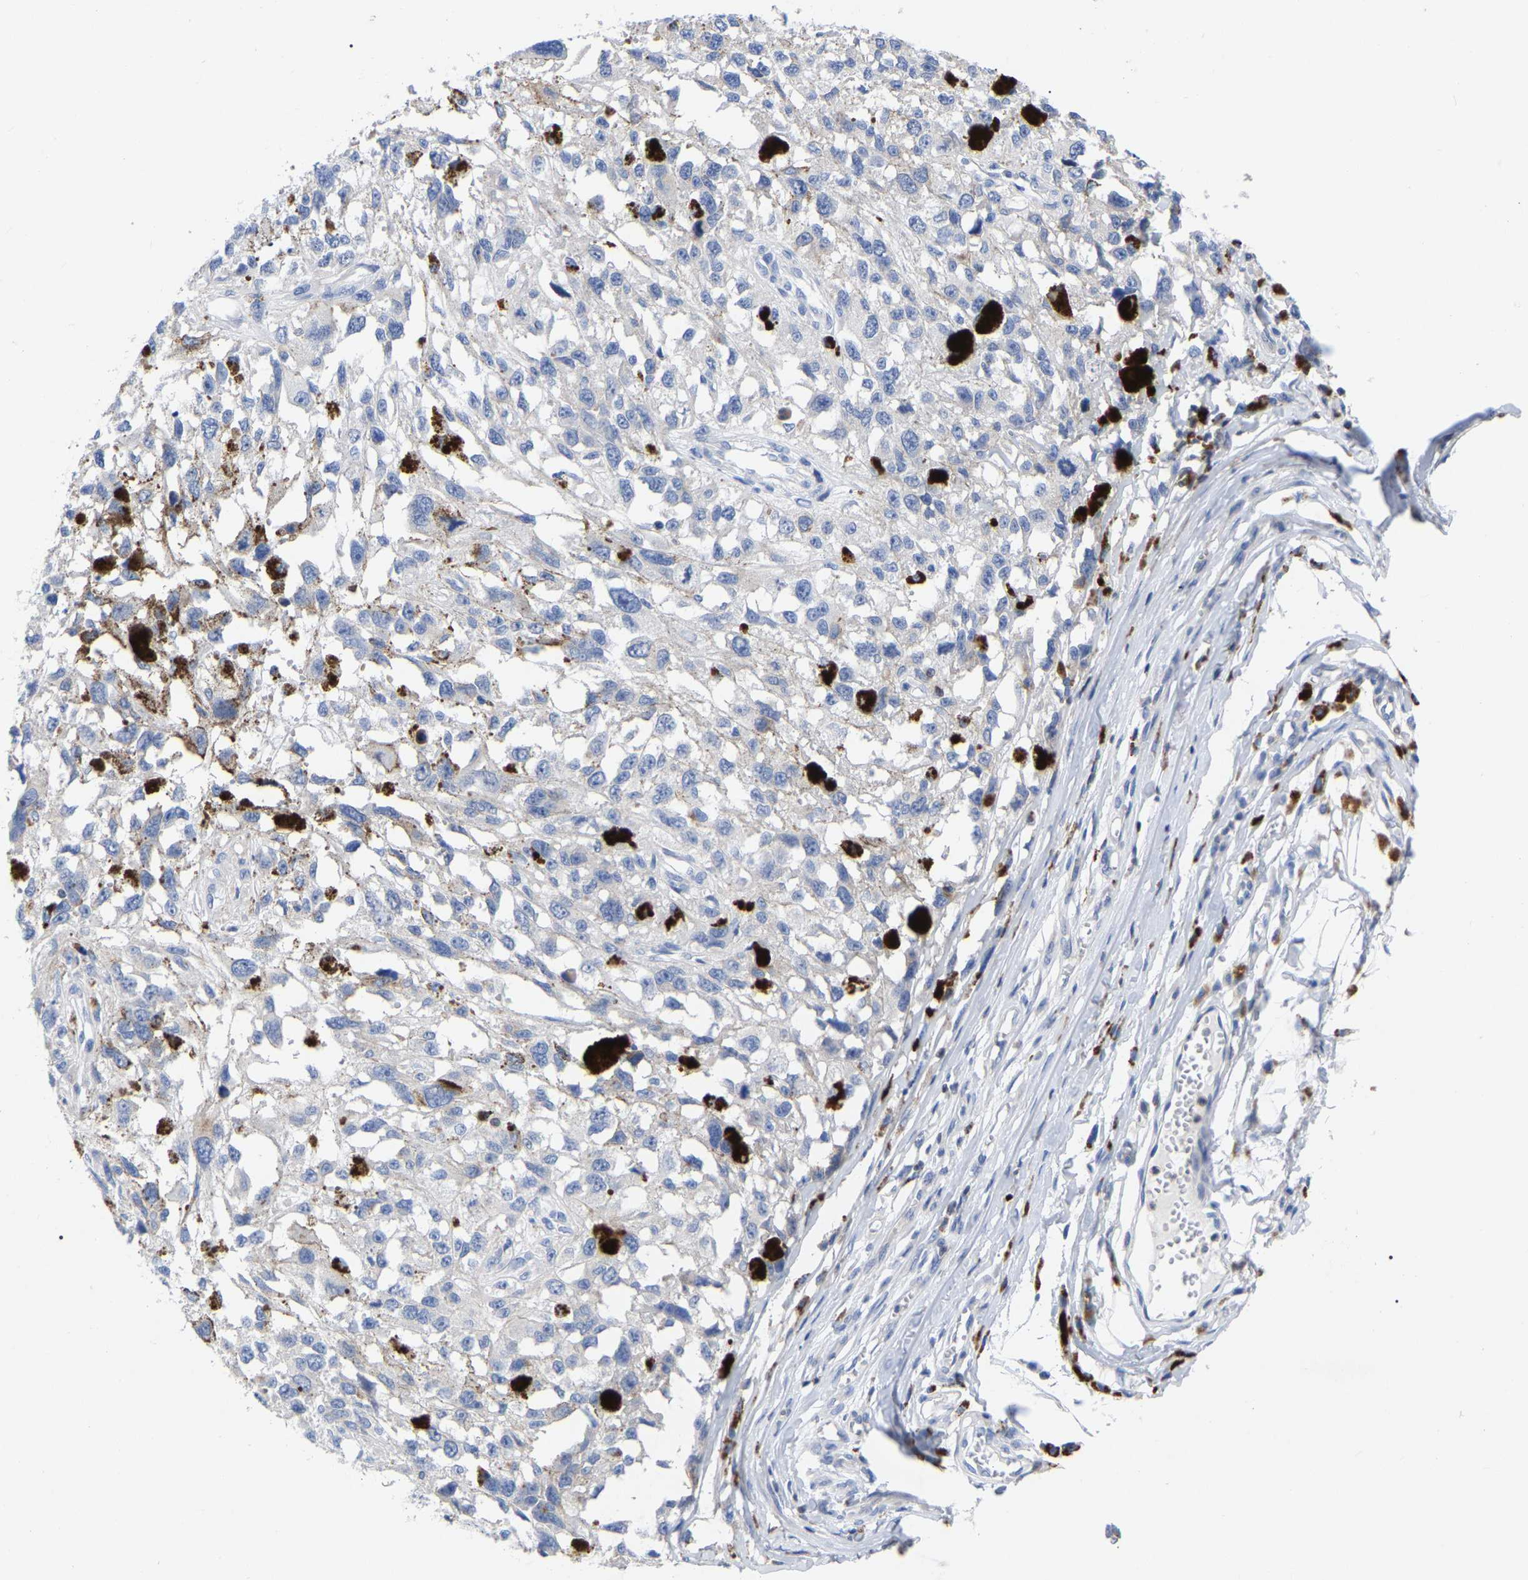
{"staining": {"intensity": "negative", "quantity": "none", "location": "none"}, "tissue": "melanoma", "cell_type": "Tumor cells", "image_type": "cancer", "snomed": [{"axis": "morphology", "description": "Malignant melanoma, Metastatic site"}, {"axis": "topography", "description": "Lymph node"}], "caption": "High power microscopy histopathology image of an immunohistochemistry image of melanoma, revealing no significant expression in tumor cells.", "gene": "PTPN7", "patient": {"sex": "male", "age": 59}}